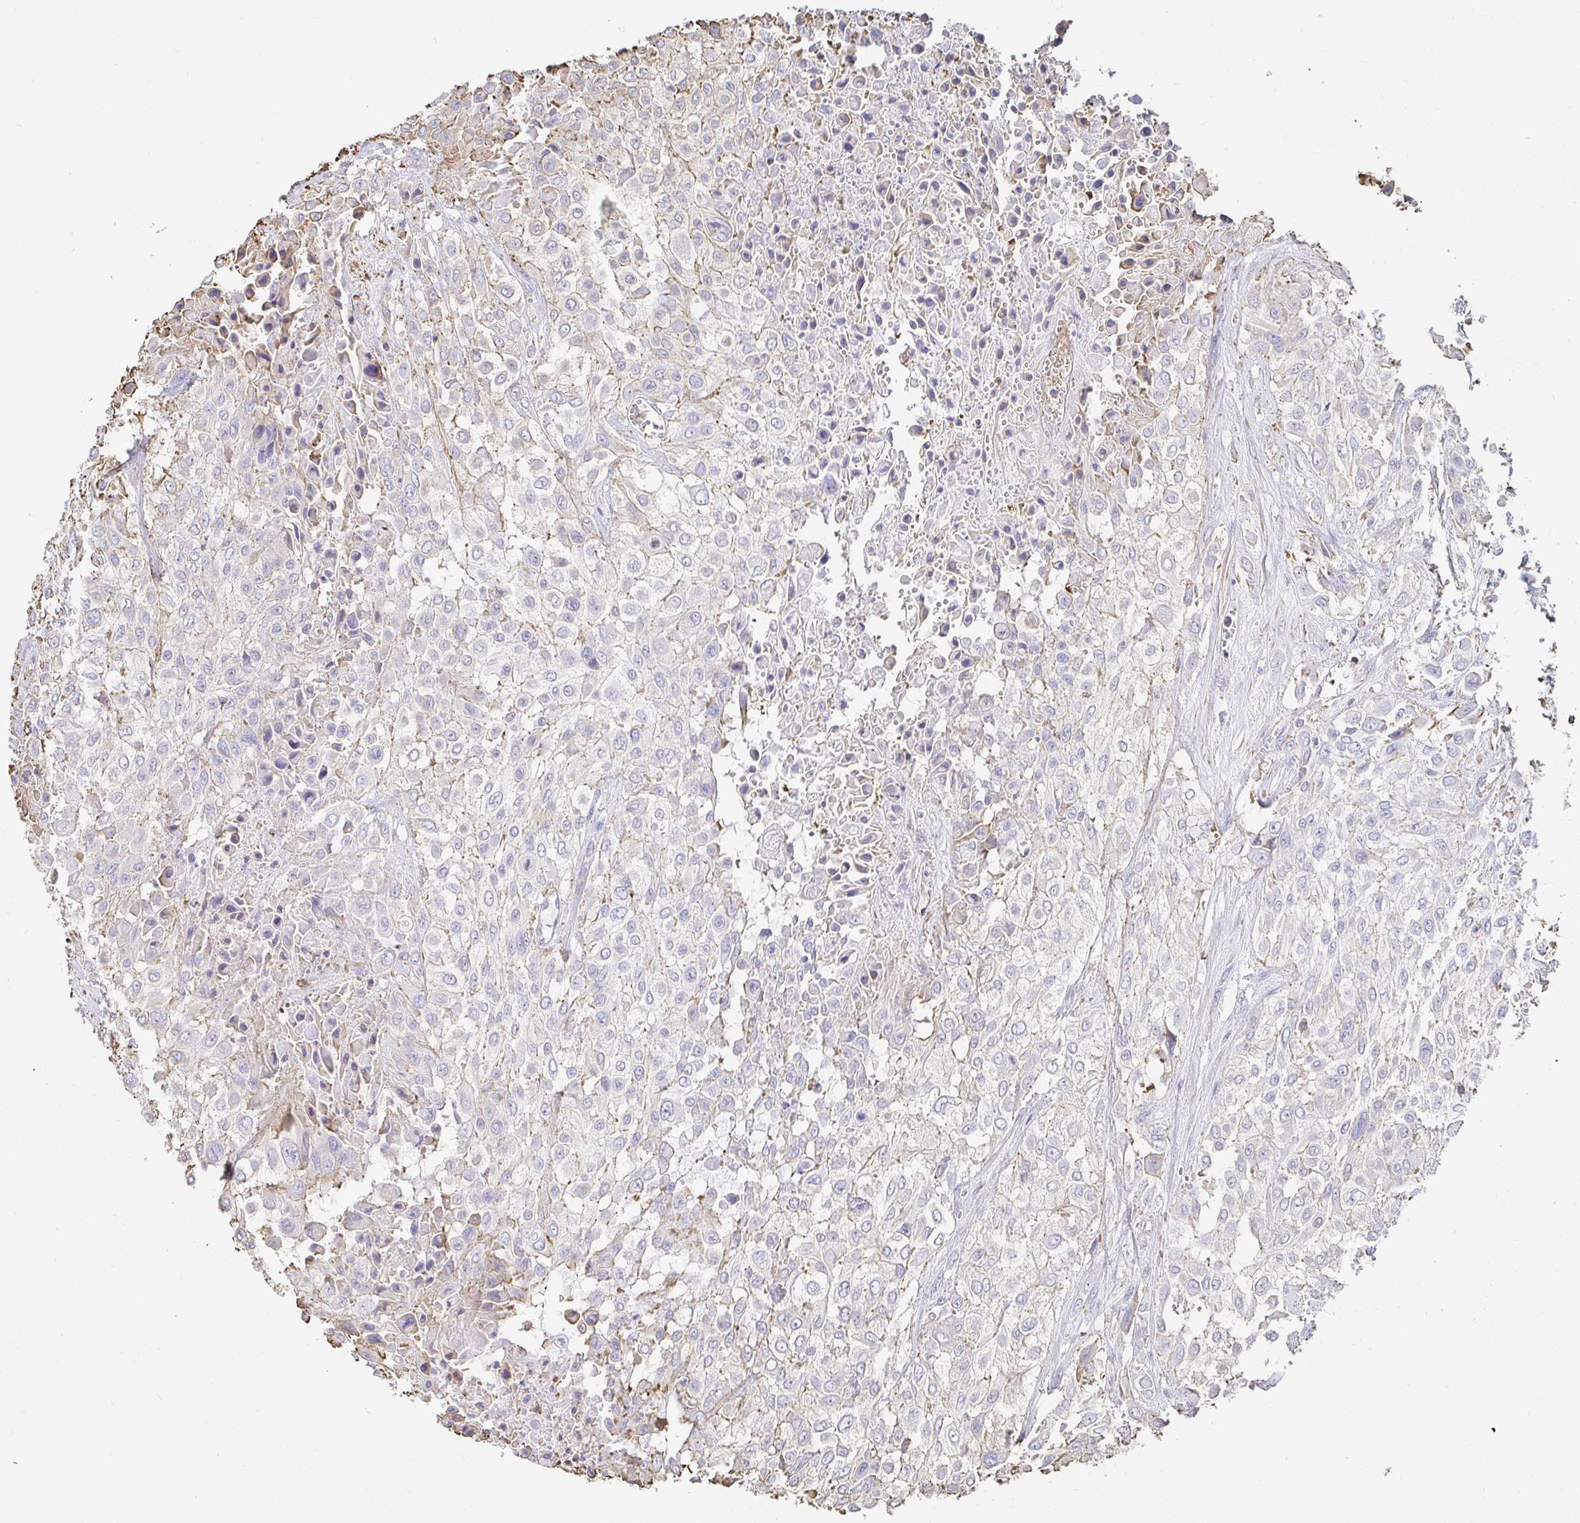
{"staining": {"intensity": "negative", "quantity": "none", "location": "none"}, "tissue": "urothelial cancer", "cell_type": "Tumor cells", "image_type": "cancer", "snomed": [{"axis": "morphology", "description": "Urothelial carcinoma, High grade"}, {"axis": "topography", "description": "Urinary bladder"}], "caption": "Urothelial cancer was stained to show a protein in brown. There is no significant expression in tumor cells. (Stains: DAB (3,3'-diaminobenzidine) immunohistochemistry with hematoxylin counter stain, Microscopy: brightfield microscopy at high magnification).", "gene": "PTPN14", "patient": {"sex": "male", "age": 57}}